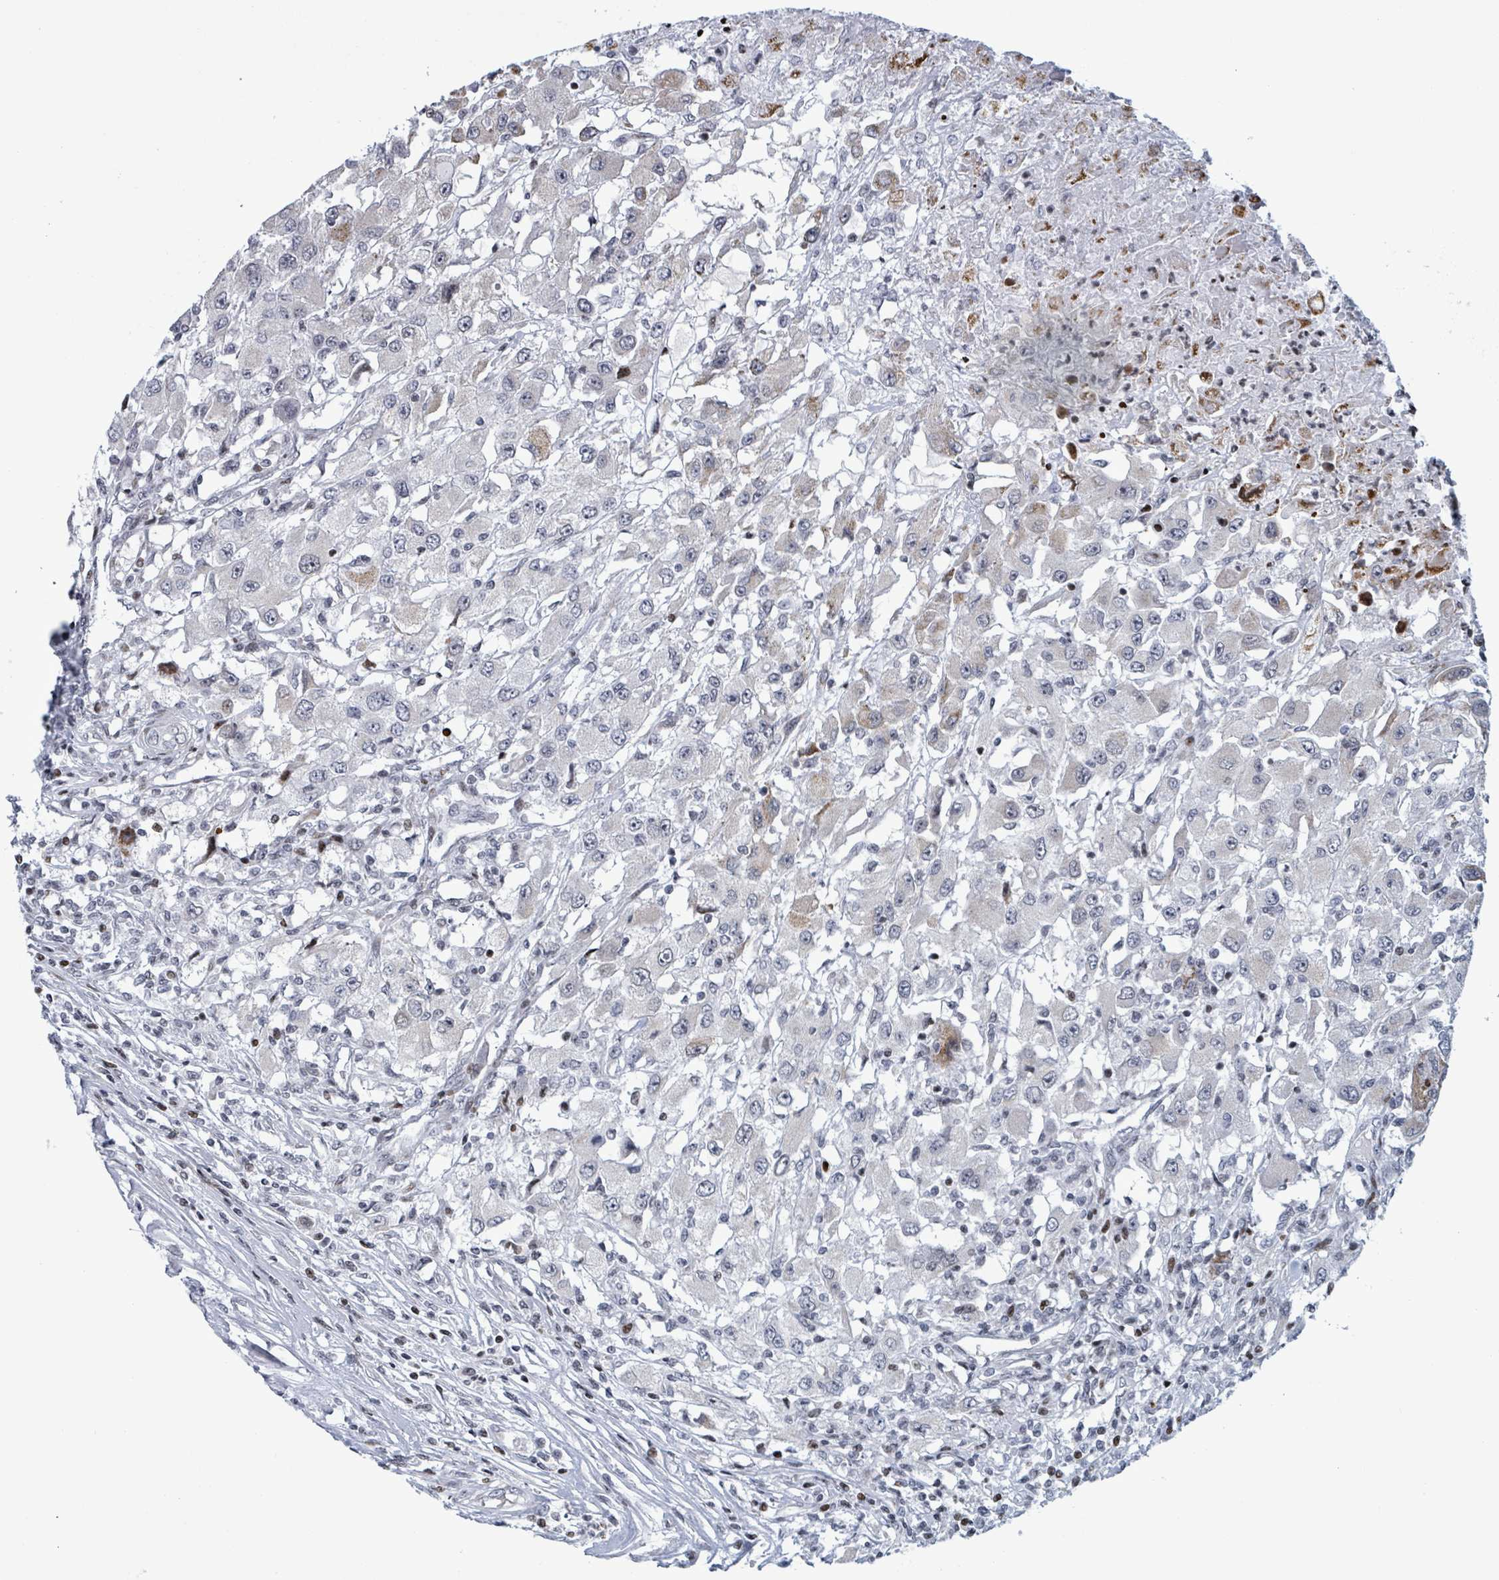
{"staining": {"intensity": "weak", "quantity": "<25%", "location": "cytoplasmic/membranous"}, "tissue": "renal cancer", "cell_type": "Tumor cells", "image_type": "cancer", "snomed": [{"axis": "morphology", "description": "Adenocarcinoma, NOS"}, {"axis": "topography", "description": "Kidney"}], "caption": "Micrograph shows no protein positivity in tumor cells of adenocarcinoma (renal) tissue.", "gene": "FNDC4", "patient": {"sex": "female", "age": 67}}